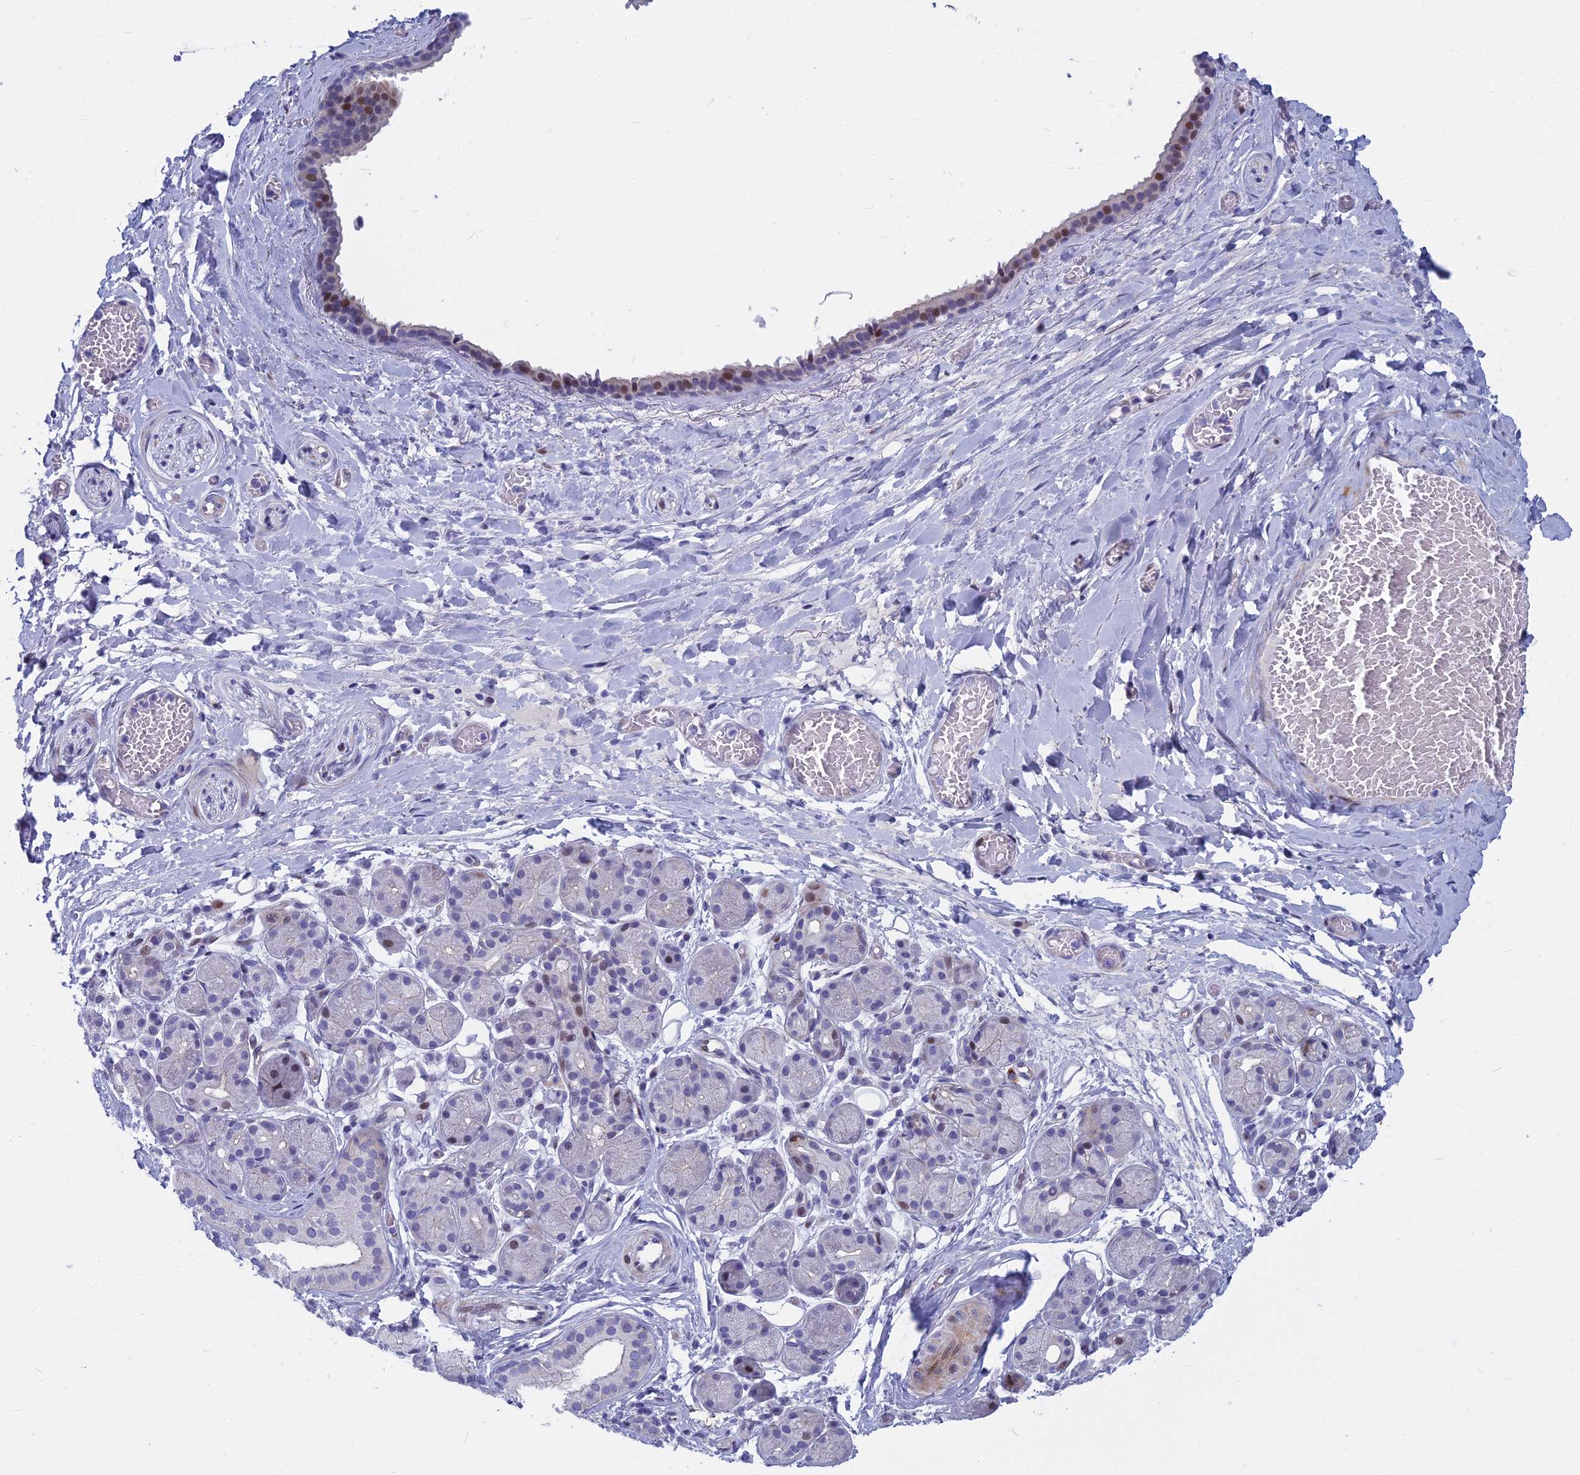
{"staining": {"intensity": "negative", "quantity": "none", "location": "none"}, "tissue": "adipose tissue", "cell_type": "Adipocytes", "image_type": "normal", "snomed": [{"axis": "morphology", "description": "Normal tissue, NOS"}, {"axis": "topography", "description": "Salivary gland"}, {"axis": "topography", "description": "Peripheral nerve tissue"}], "caption": "Adipocytes are negative for brown protein staining in benign adipose tissue. (DAB immunohistochemistry with hematoxylin counter stain).", "gene": "MYBPC2", "patient": {"sex": "male", "age": 62}}